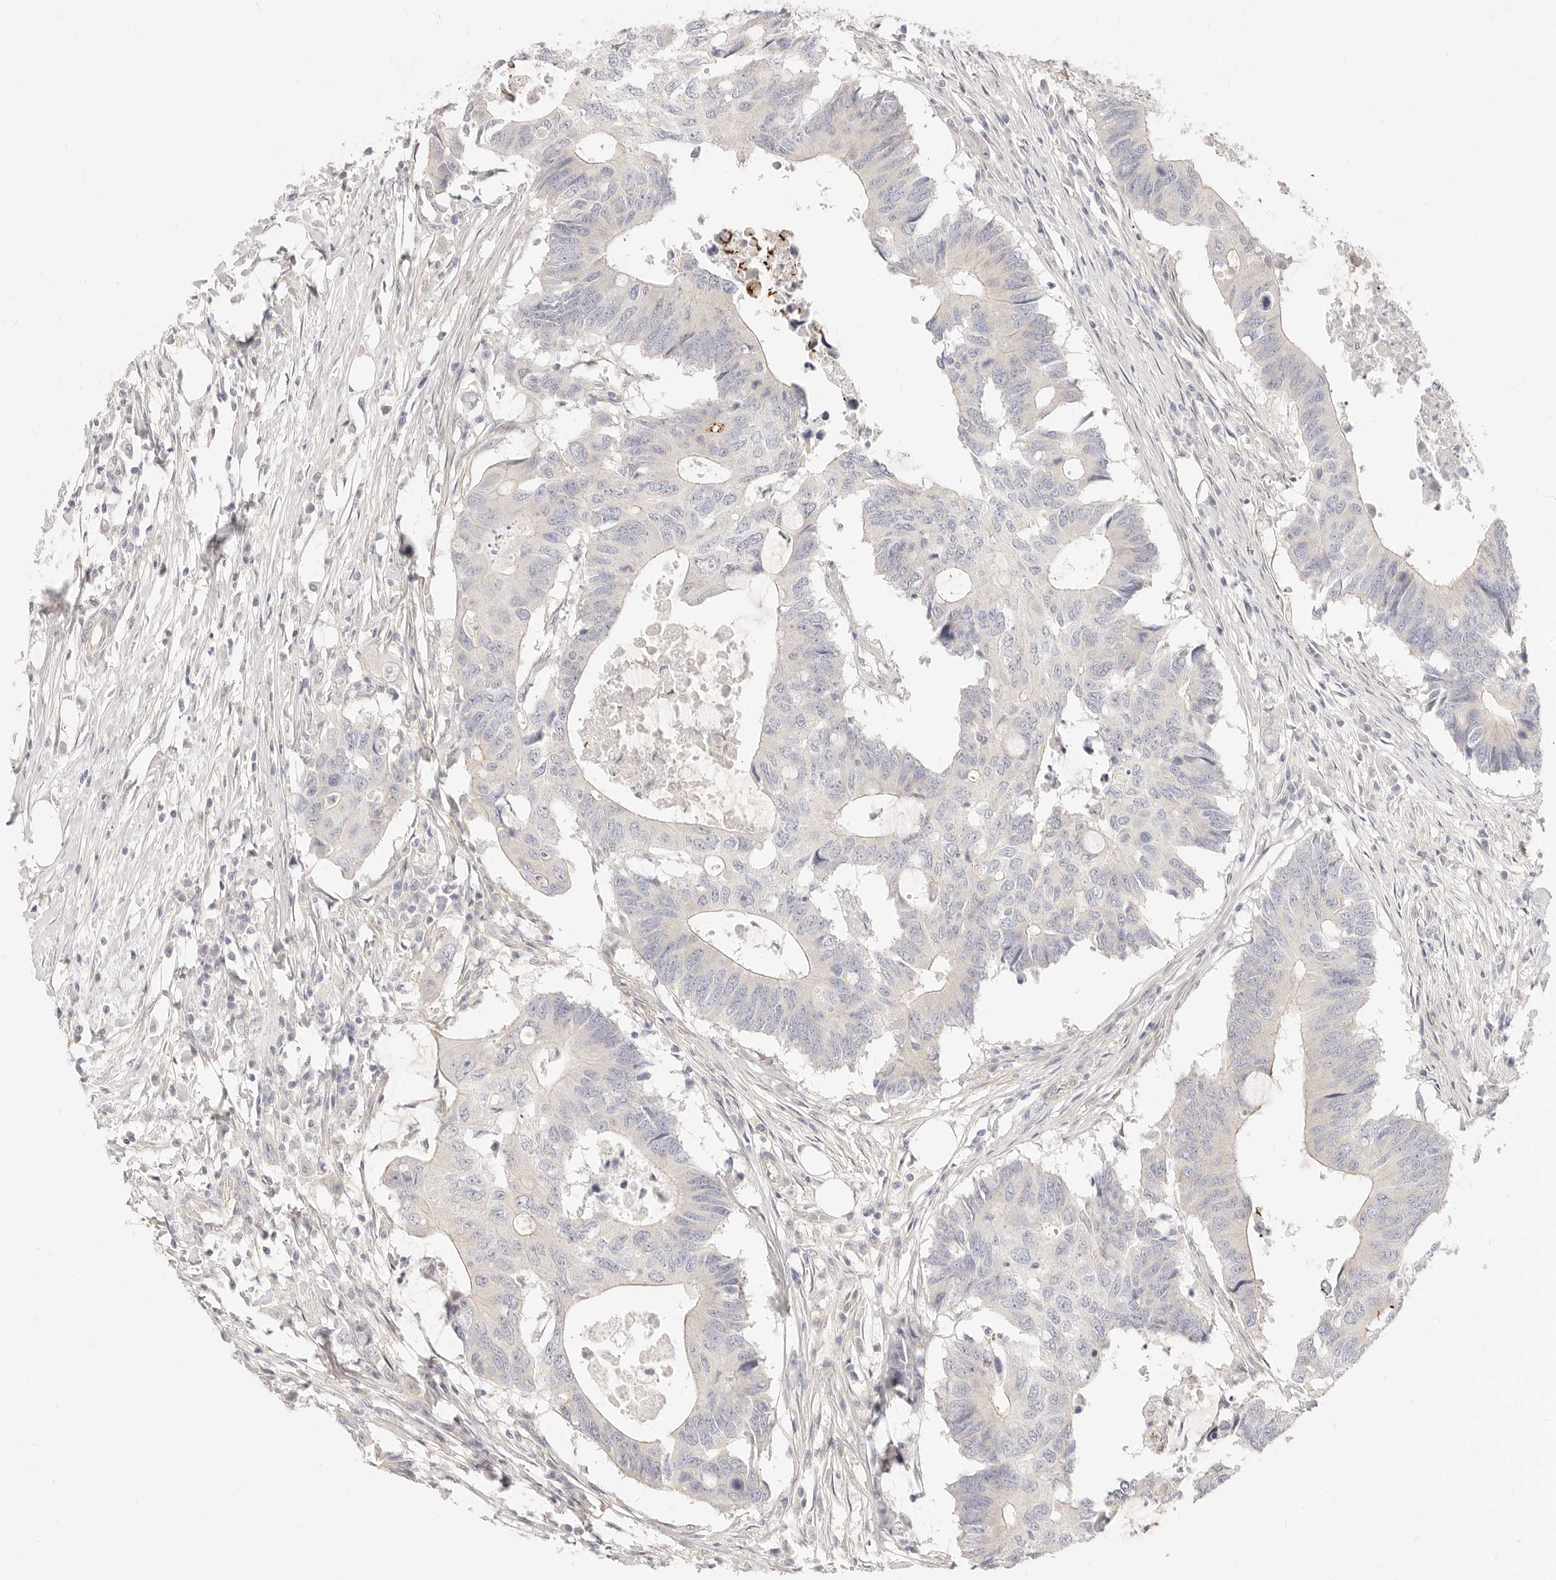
{"staining": {"intensity": "negative", "quantity": "none", "location": "none"}, "tissue": "colorectal cancer", "cell_type": "Tumor cells", "image_type": "cancer", "snomed": [{"axis": "morphology", "description": "Adenocarcinoma, NOS"}, {"axis": "topography", "description": "Colon"}], "caption": "Immunohistochemical staining of colorectal adenocarcinoma exhibits no significant positivity in tumor cells. (Stains: DAB immunohistochemistry with hematoxylin counter stain, Microscopy: brightfield microscopy at high magnification).", "gene": "UBXN10", "patient": {"sex": "male", "age": 71}}